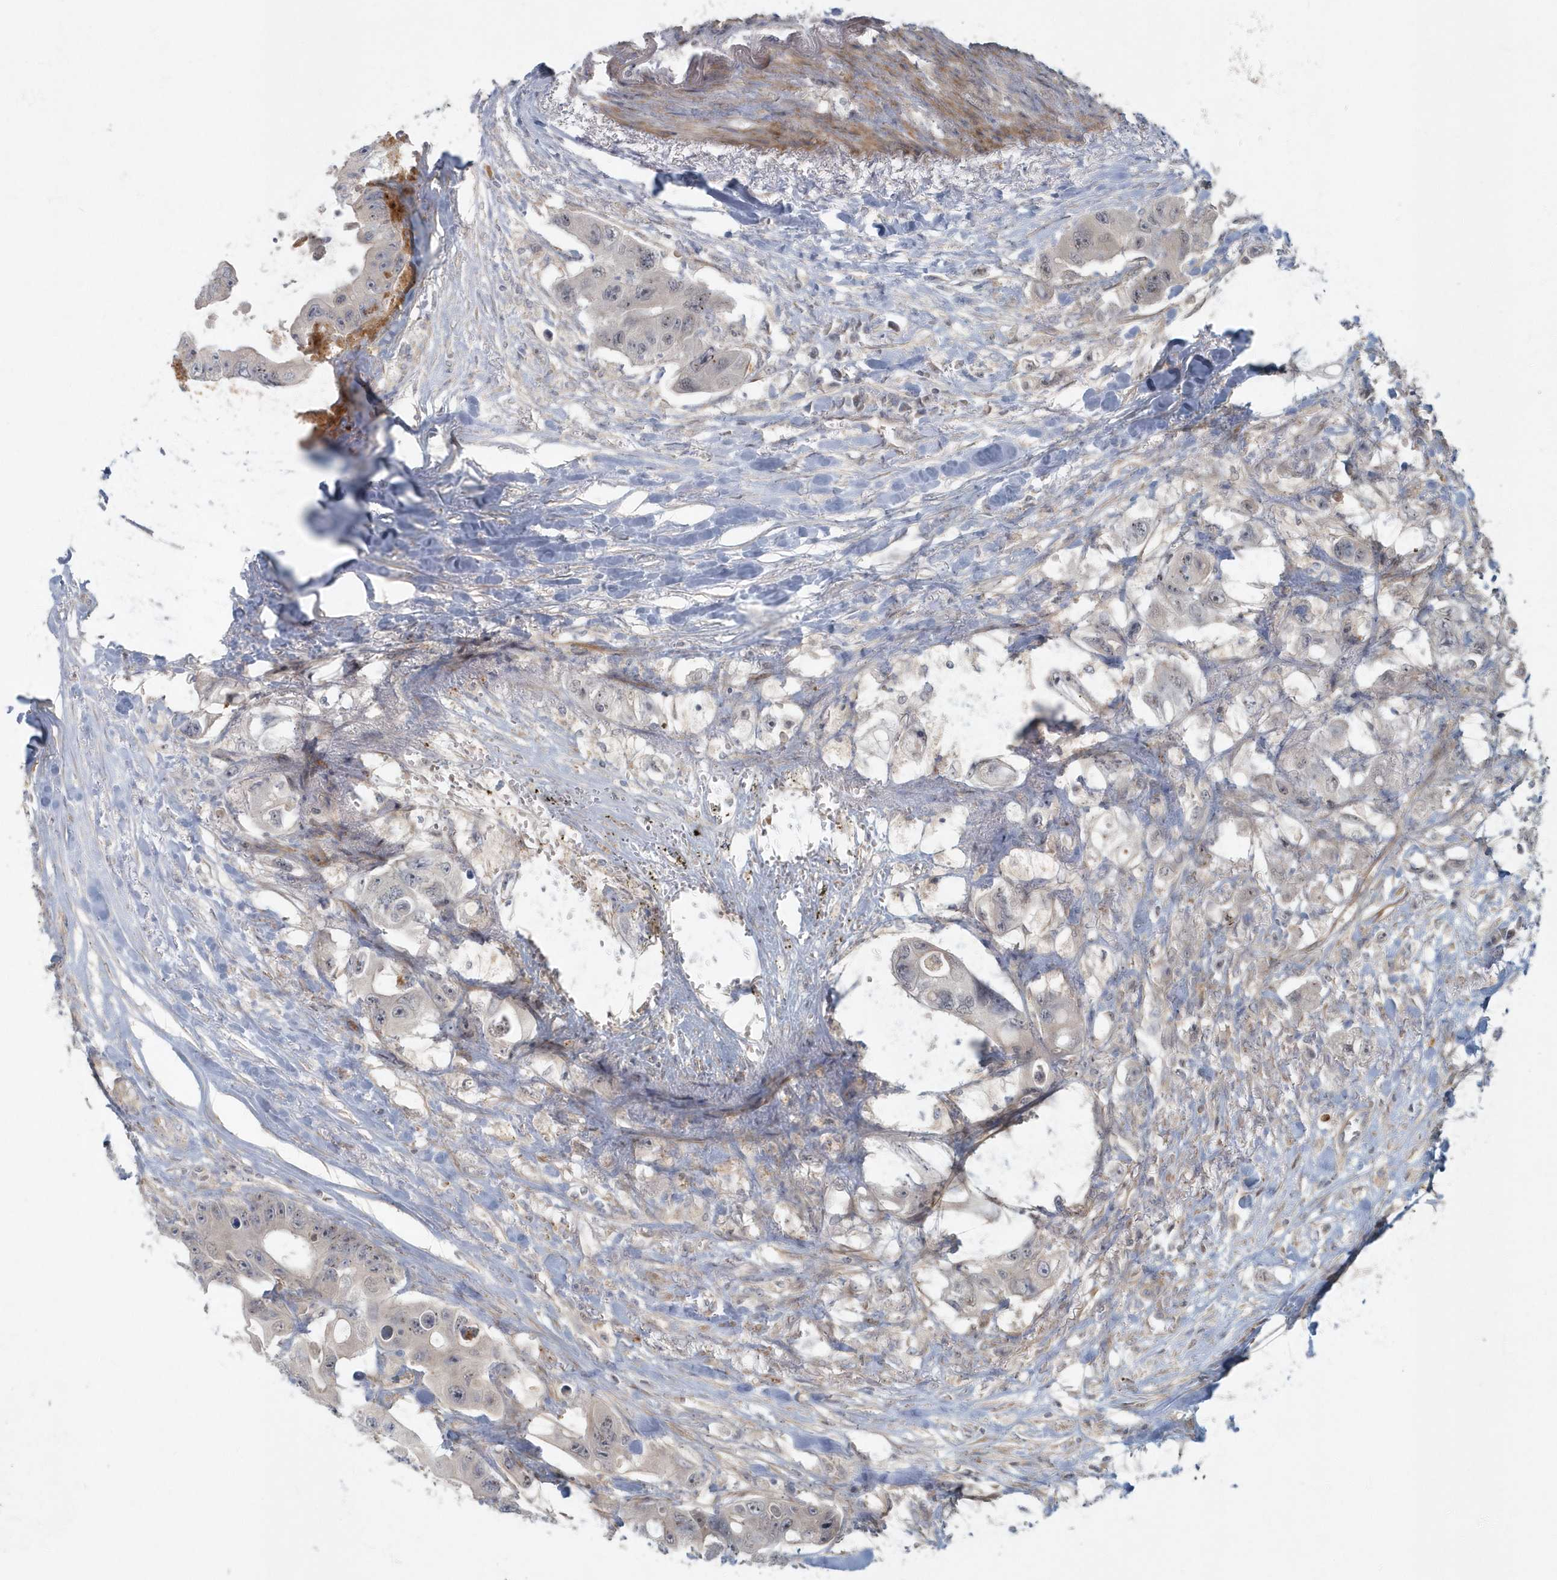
{"staining": {"intensity": "weak", "quantity": "<25%", "location": "nuclear"}, "tissue": "colorectal cancer", "cell_type": "Tumor cells", "image_type": "cancer", "snomed": [{"axis": "morphology", "description": "Adenocarcinoma, NOS"}, {"axis": "topography", "description": "Colon"}], "caption": "Immunohistochemical staining of human colorectal cancer displays no significant positivity in tumor cells. The staining is performed using DAB brown chromogen with nuclei counter-stained in using hematoxylin.", "gene": "ARHGEF38", "patient": {"sex": "female", "age": 46}}